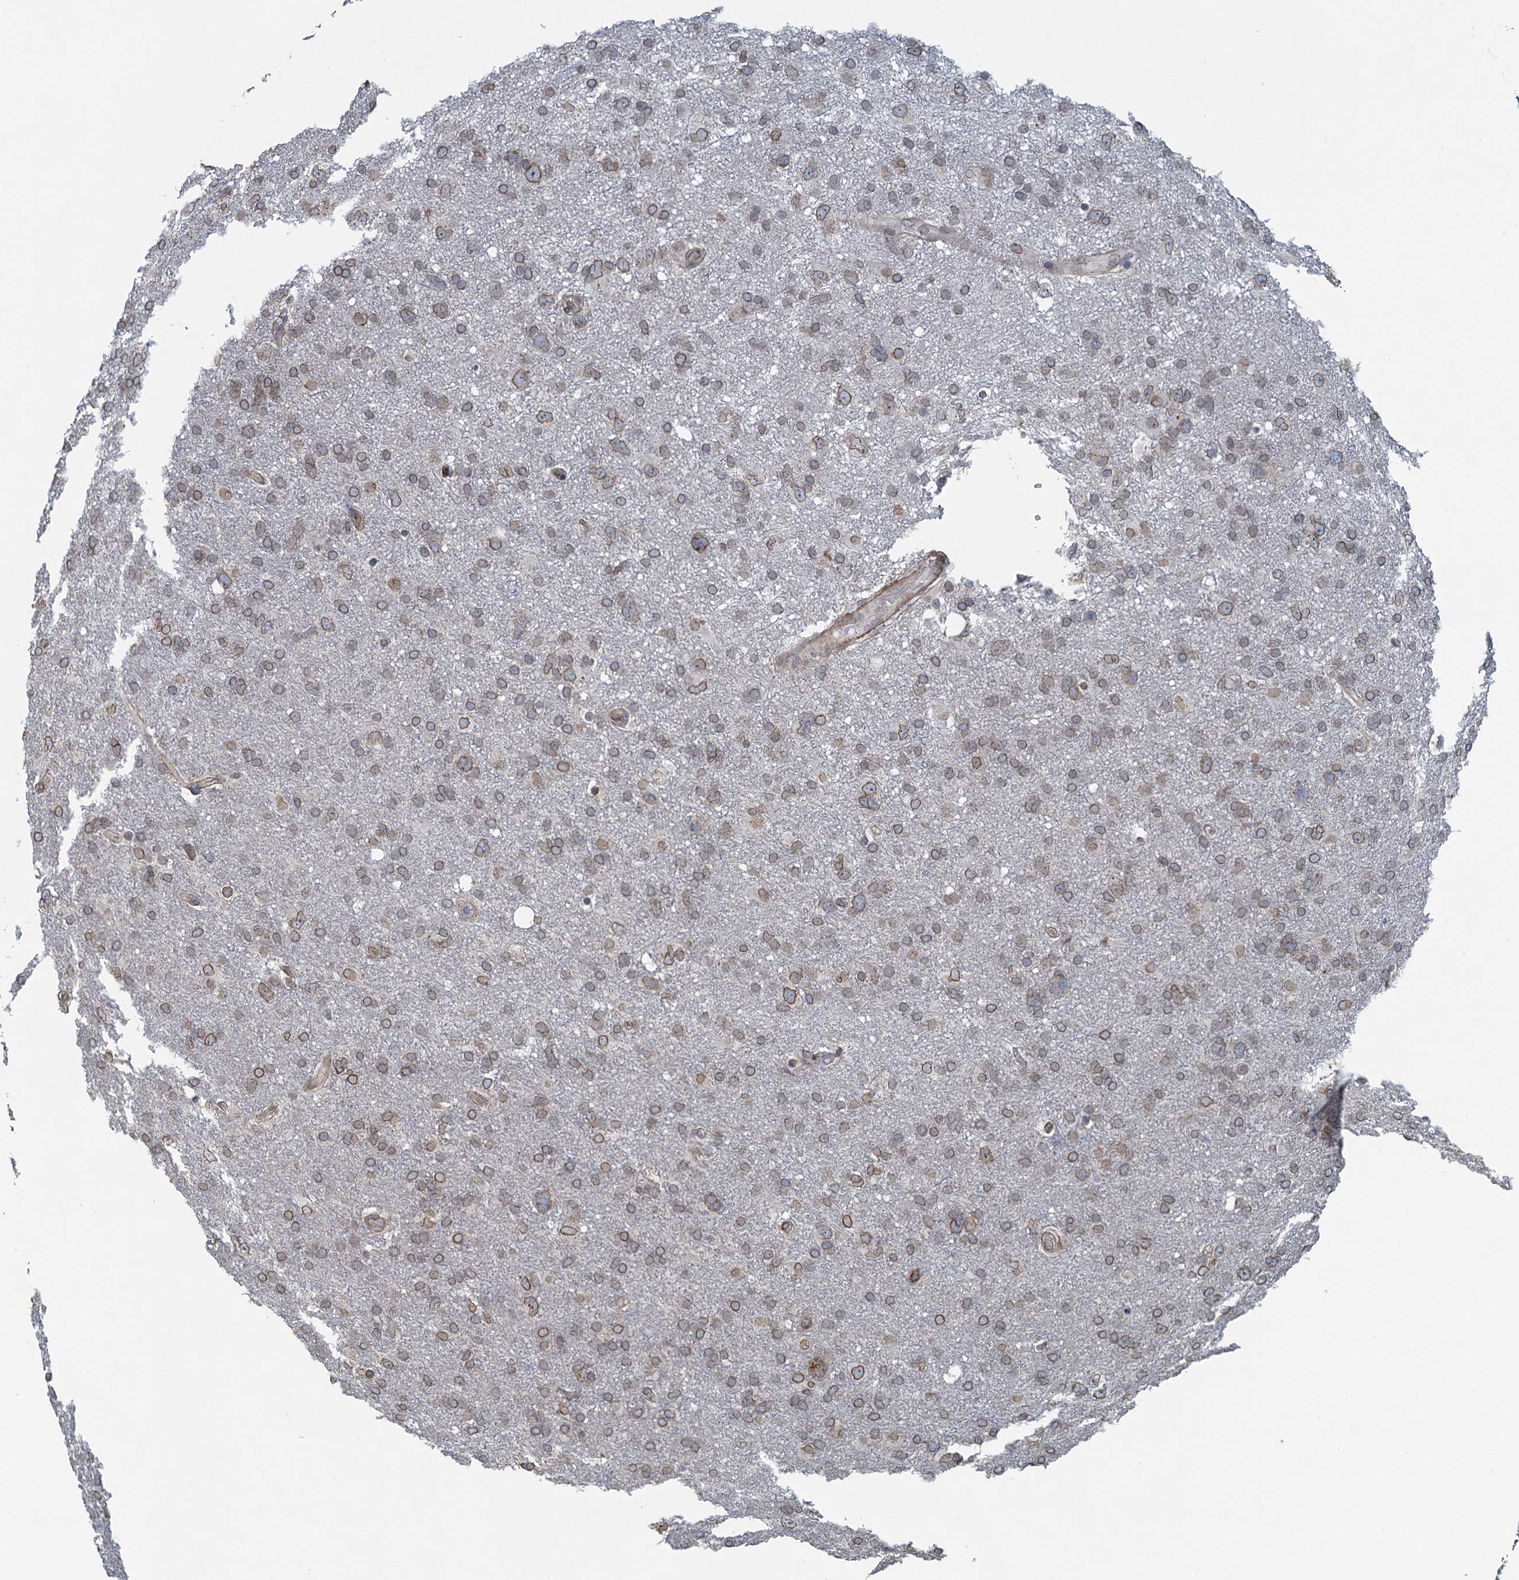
{"staining": {"intensity": "moderate", "quantity": ">75%", "location": "cytoplasmic/membranous,nuclear"}, "tissue": "glioma", "cell_type": "Tumor cells", "image_type": "cancer", "snomed": [{"axis": "morphology", "description": "Glioma, malignant, High grade"}, {"axis": "topography", "description": "Brain"}], "caption": "Malignant high-grade glioma stained with a brown dye displays moderate cytoplasmic/membranous and nuclear positive positivity in about >75% of tumor cells.", "gene": "CCDC34", "patient": {"sex": "male", "age": 61}}